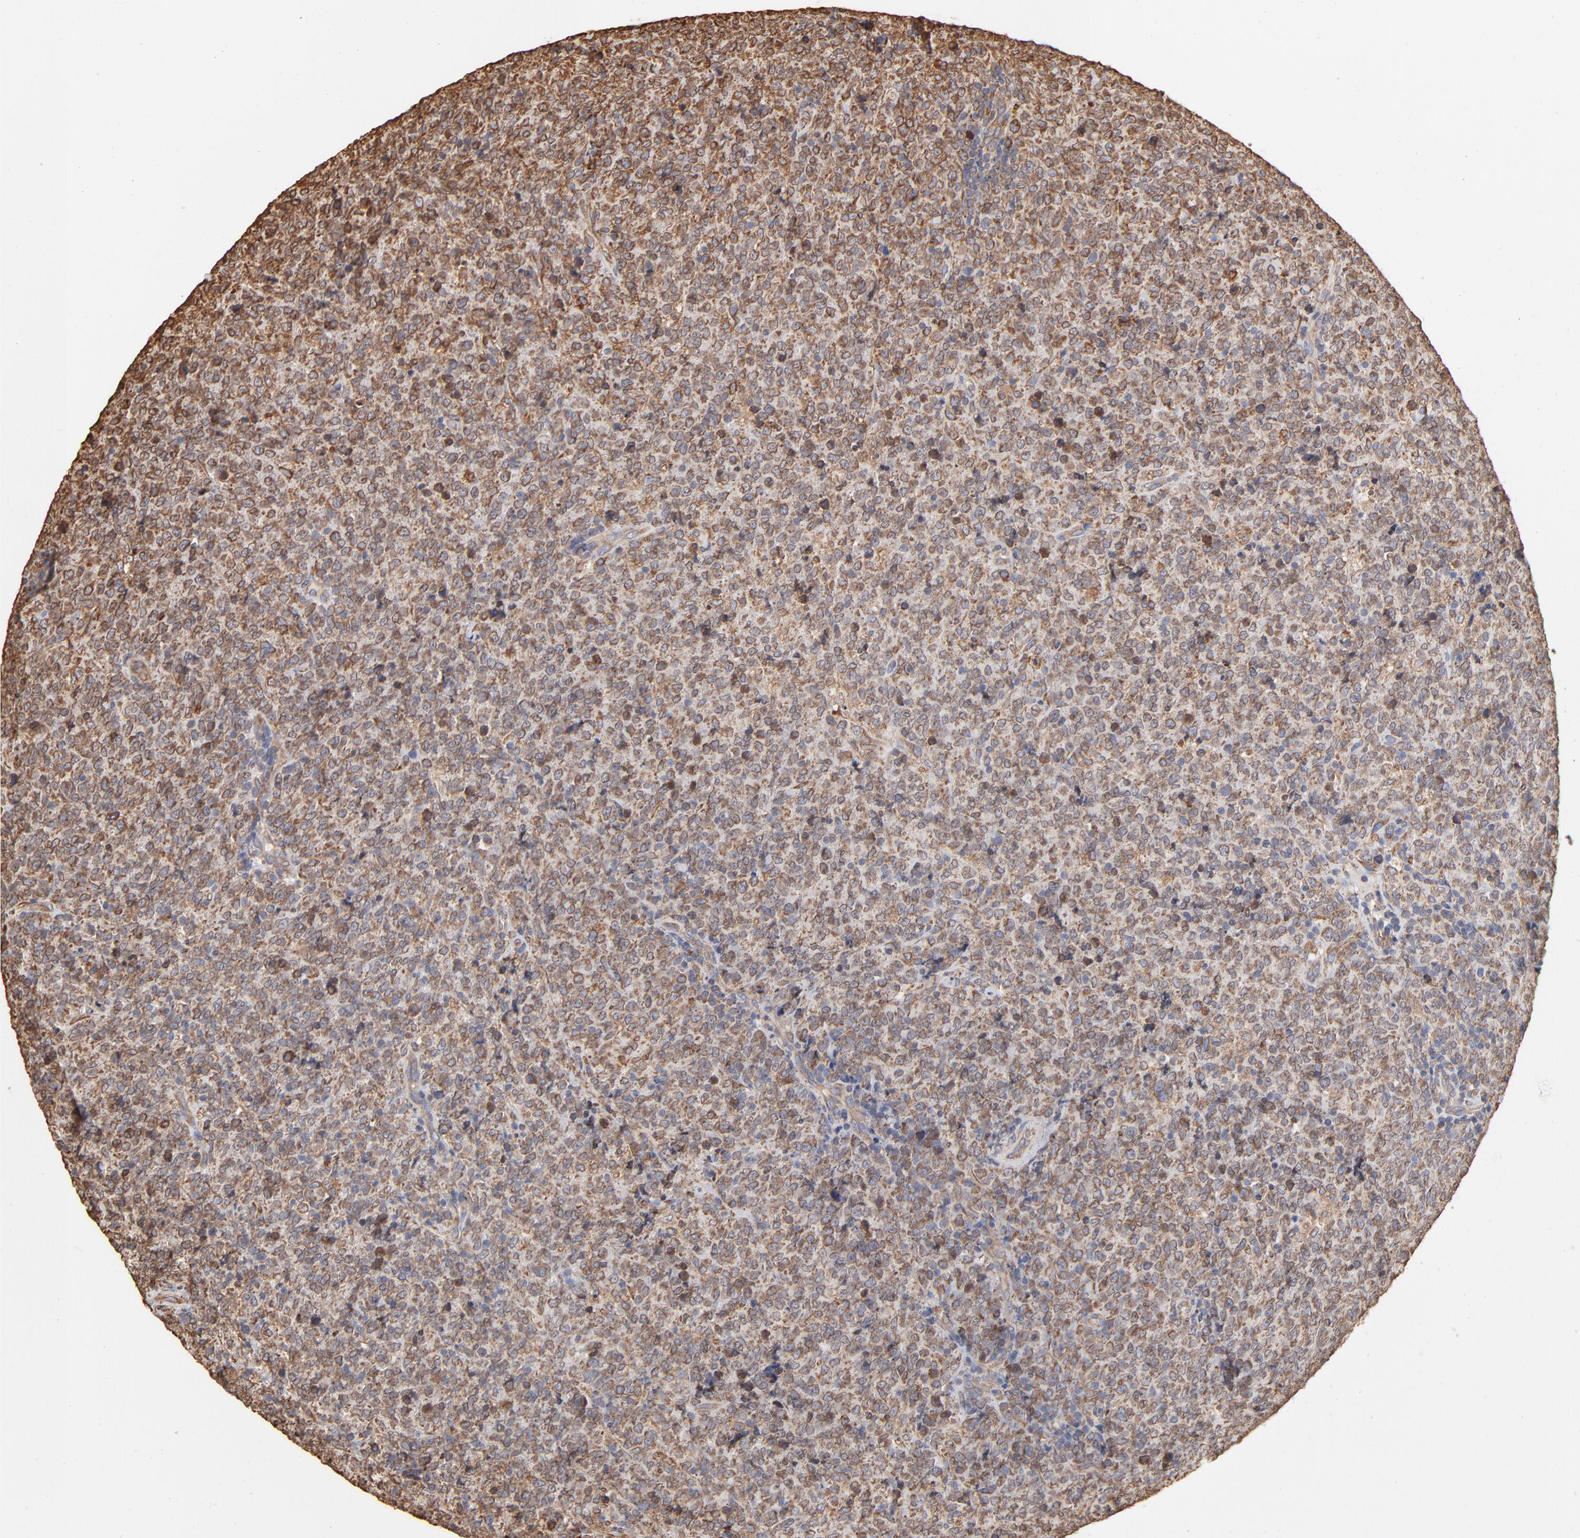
{"staining": {"intensity": "weak", "quantity": ">75%", "location": "cytoplasmic/membranous"}, "tissue": "lymphoma", "cell_type": "Tumor cells", "image_type": "cancer", "snomed": [{"axis": "morphology", "description": "Malignant lymphoma, non-Hodgkin's type, High grade"}, {"axis": "topography", "description": "Tonsil"}], "caption": "An immunohistochemistry (IHC) histopathology image of tumor tissue is shown. Protein staining in brown labels weak cytoplasmic/membranous positivity in malignant lymphoma, non-Hodgkin's type (high-grade) within tumor cells. The protein of interest is shown in brown color, while the nuclei are stained blue.", "gene": "PDIA3", "patient": {"sex": "female", "age": 36}}